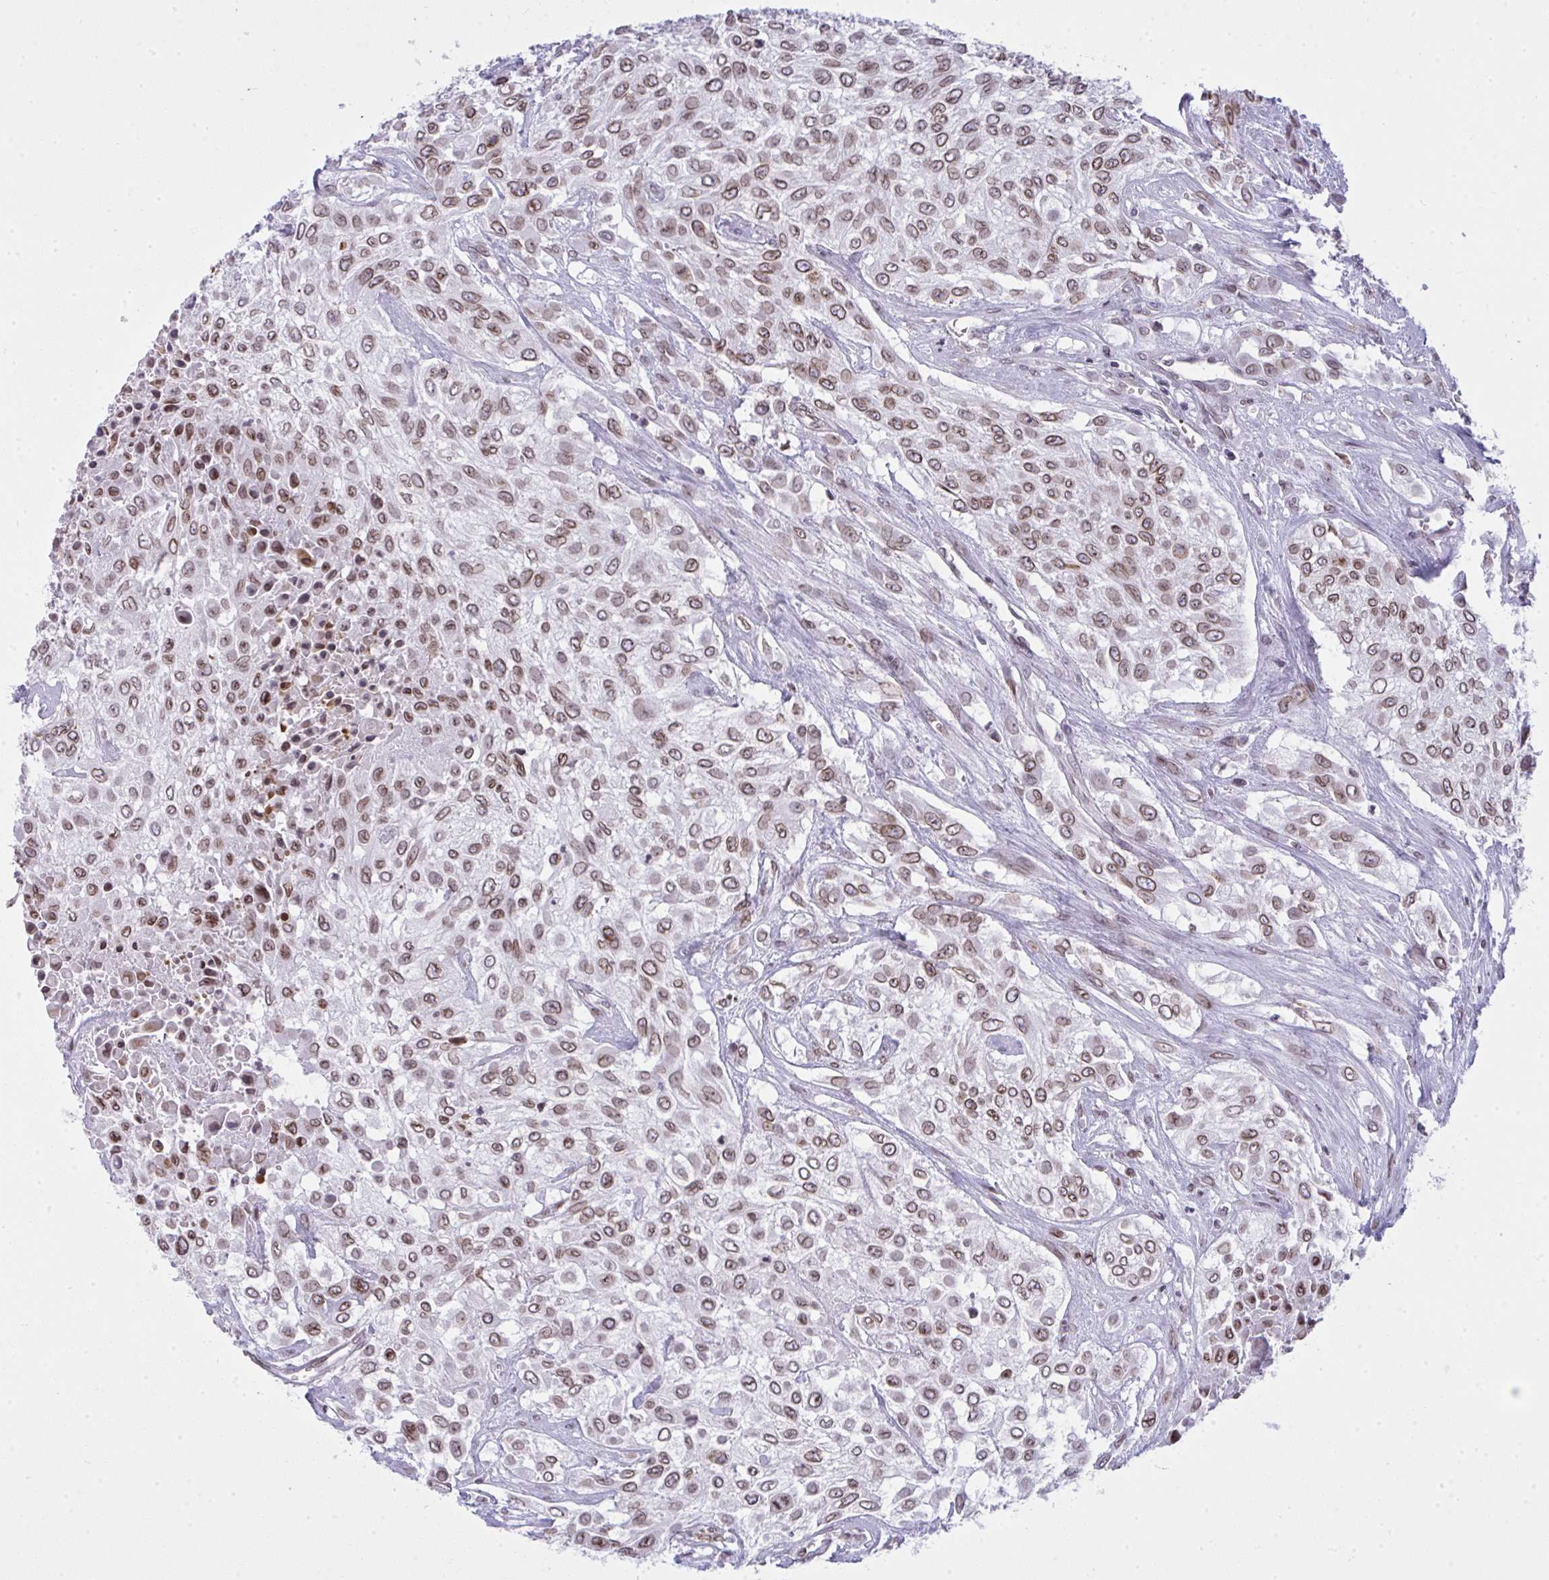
{"staining": {"intensity": "moderate", "quantity": ">75%", "location": "cytoplasmic/membranous,nuclear"}, "tissue": "urothelial cancer", "cell_type": "Tumor cells", "image_type": "cancer", "snomed": [{"axis": "morphology", "description": "Urothelial carcinoma, High grade"}, {"axis": "topography", "description": "Urinary bladder"}], "caption": "This image reveals urothelial cancer stained with IHC to label a protein in brown. The cytoplasmic/membranous and nuclear of tumor cells show moderate positivity for the protein. Nuclei are counter-stained blue.", "gene": "LMNB2", "patient": {"sex": "male", "age": 57}}